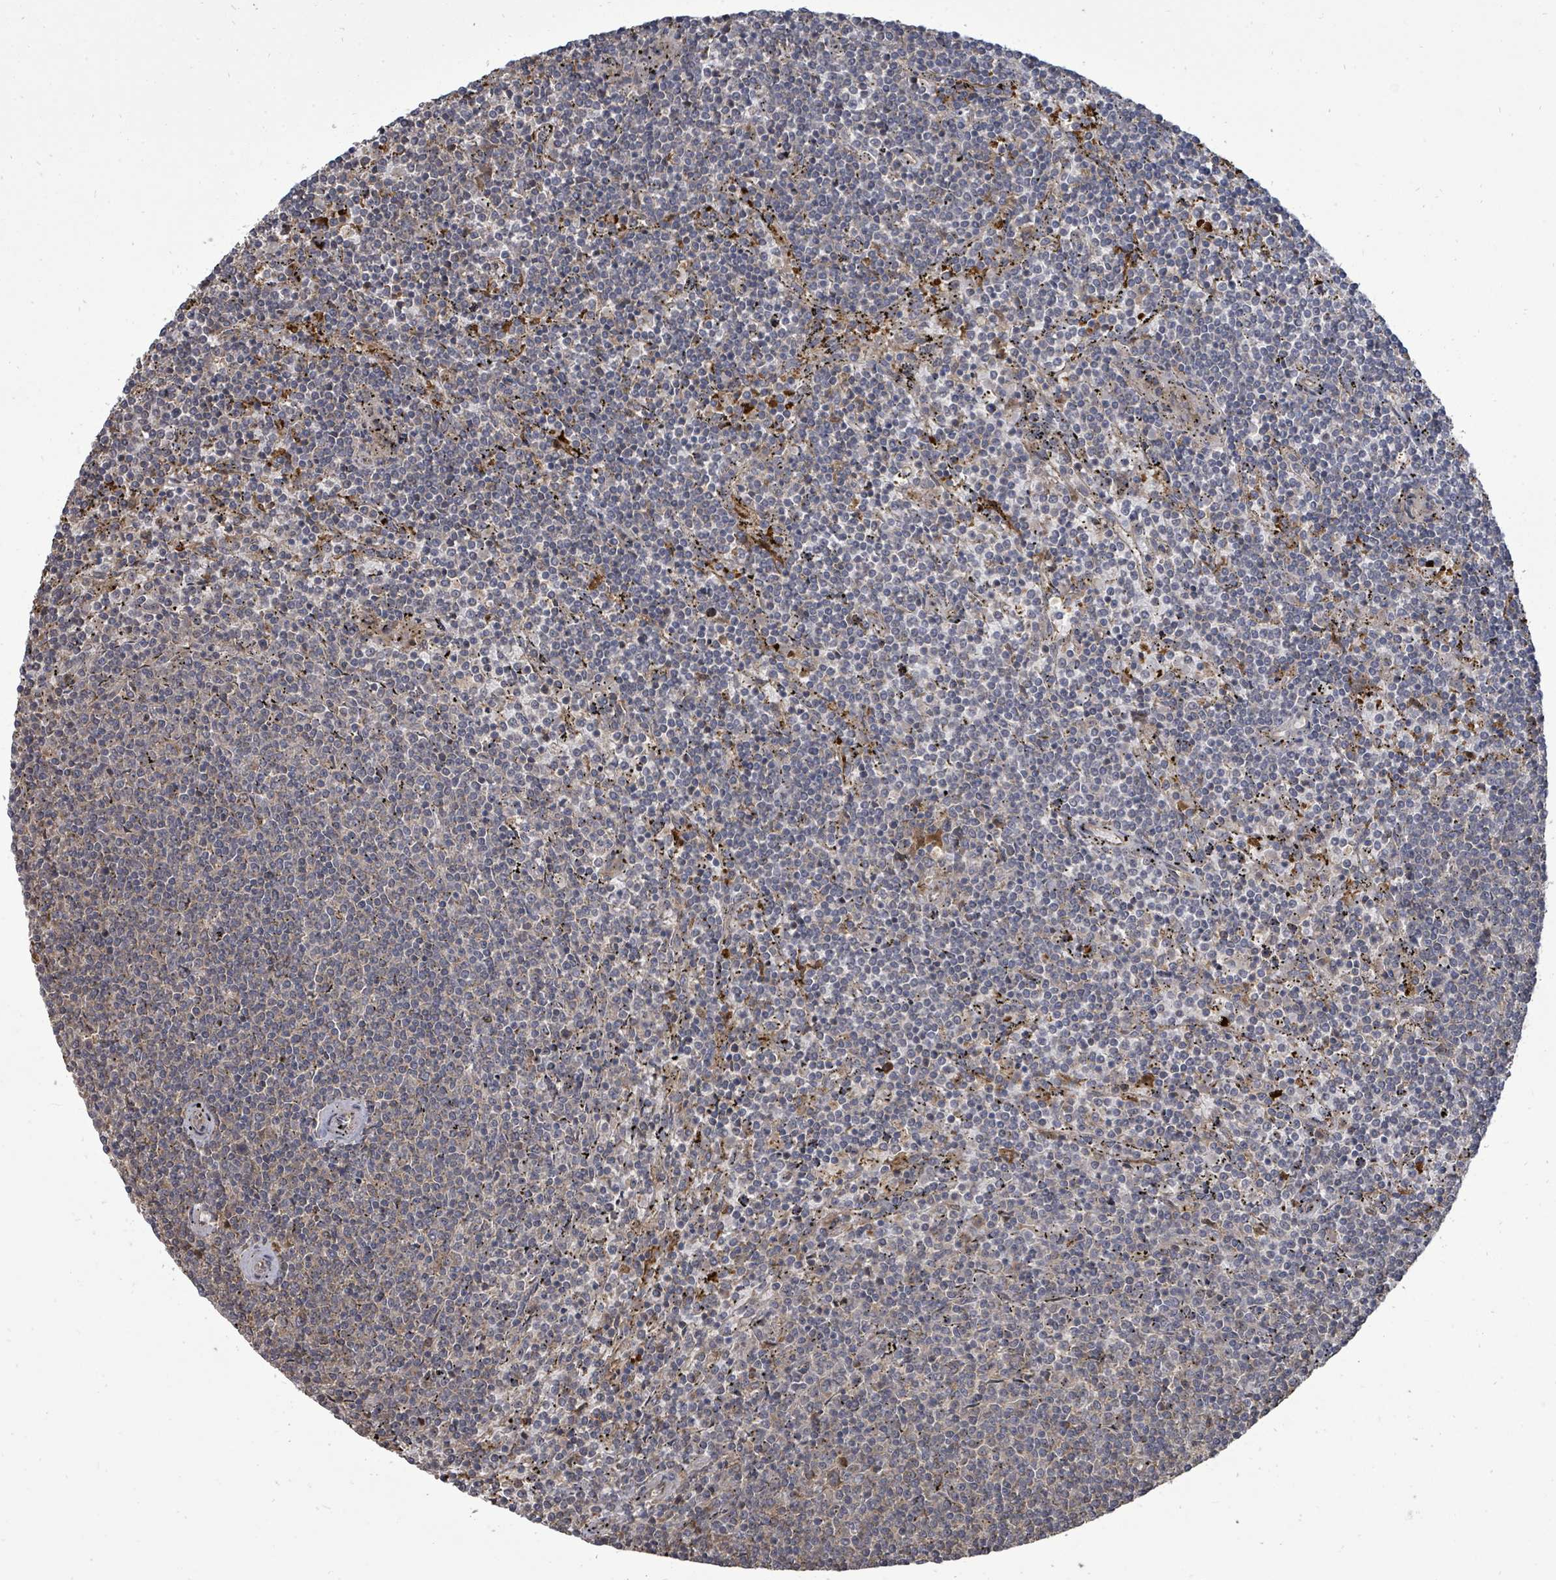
{"staining": {"intensity": "negative", "quantity": "none", "location": "none"}, "tissue": "lymphoma", "cell_type": "Tumor cells", "image_type": "cancer", "snomed": [{"axis": "morphology", "description": "Malignant lymphoma, non-Hodgkin's type, Low grade"}, {"axis": "topography", "description": "Spleen"}], "caption": "This is a image of immunohistochemistry (IHC) staining of lymphoma, which shows no positivity in tumor cells.", "gene": "EIF3C", "patient": {"sex": "female", "age": 50}}